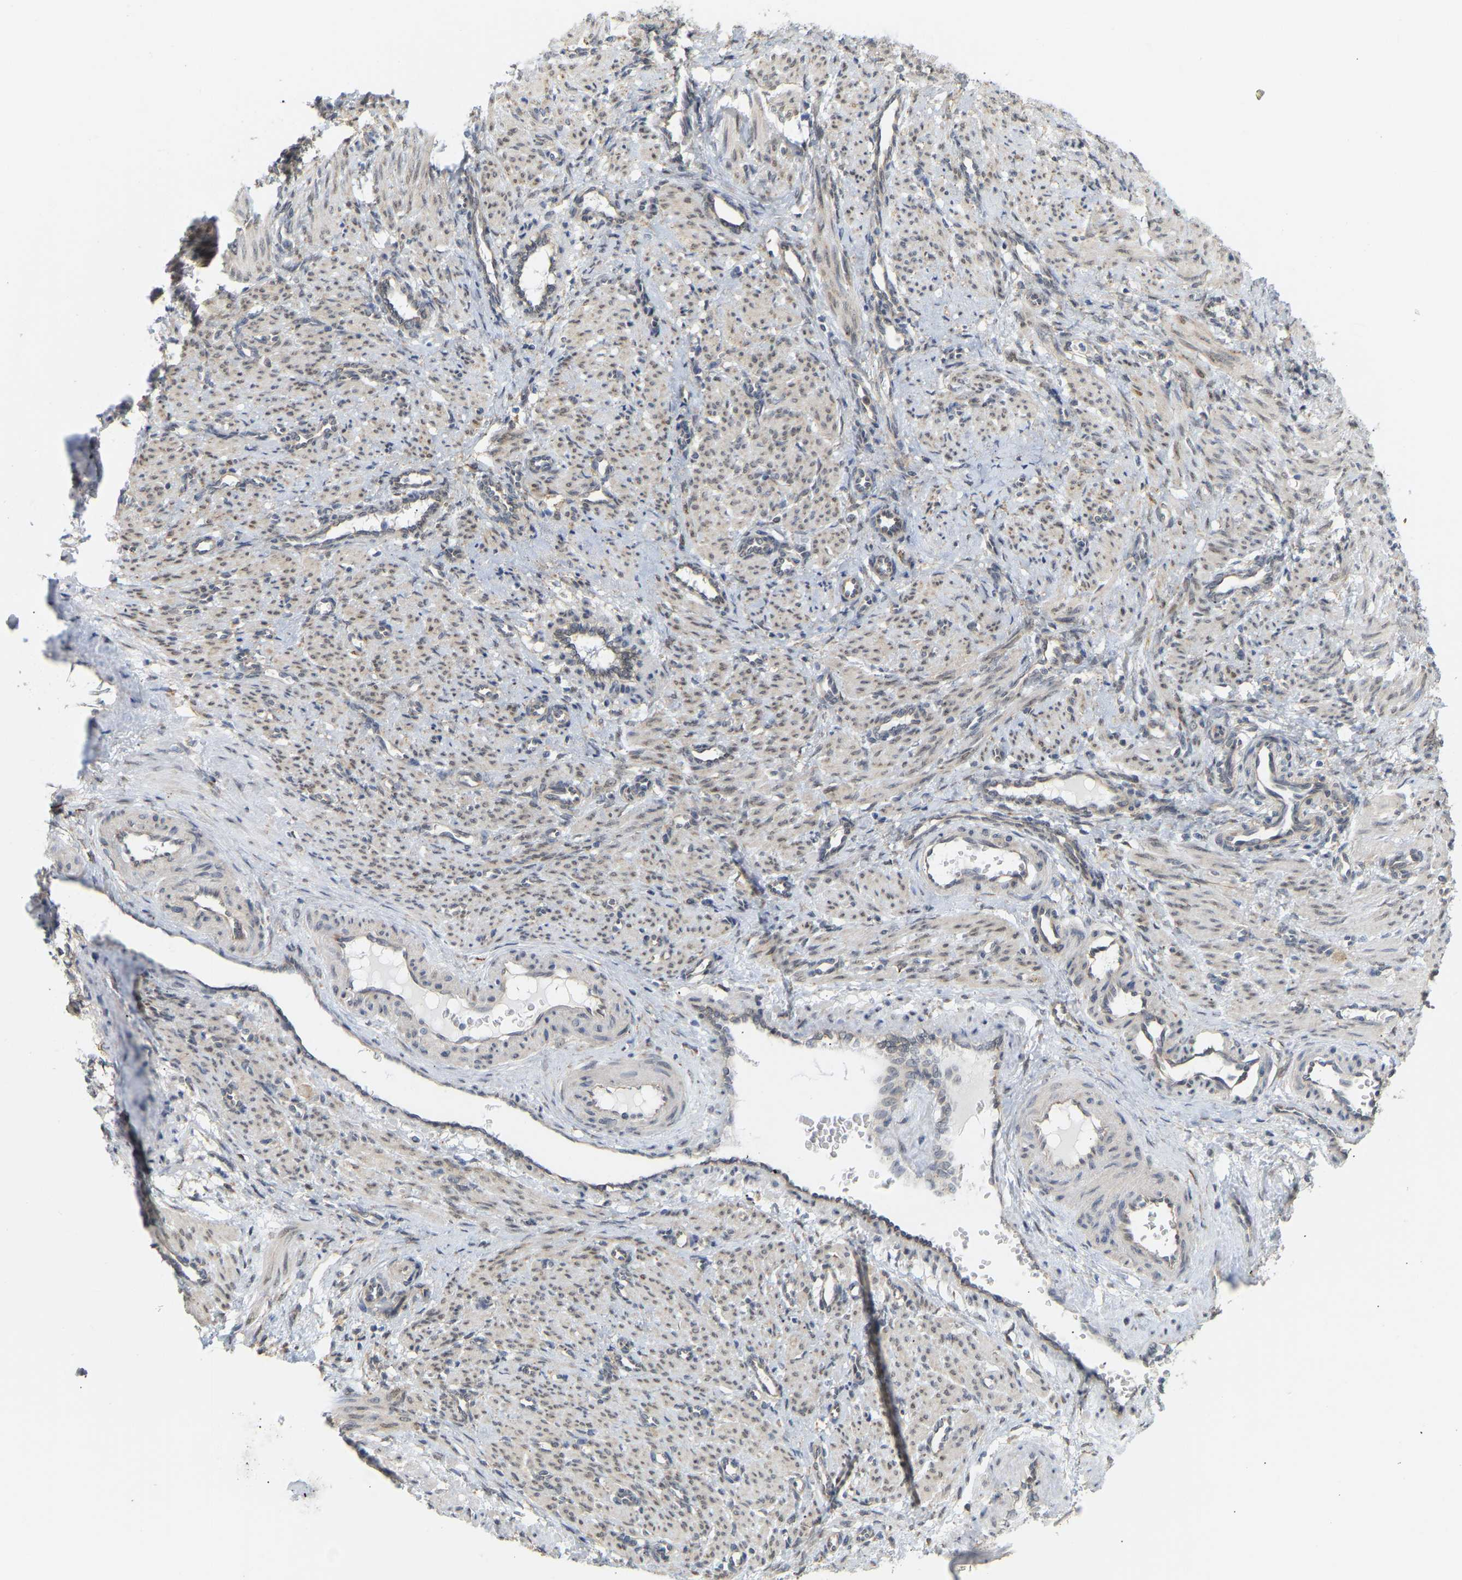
{"staining": {"intensity": "weak", "quantity": "25%-75%", "location": "cytoplasmic/membranous"}, "tissue": "smooth muscle", "cell_type": "Smooth muscle cells", "image_type": "normal", "snomed": [{"axis": "morphology", "description": "Normal tissue, NOS"}, {"axis": "topography", "description": "Endometrium"}], "caption": "This histopathology image reveals normal smooth muscle stained with immunohistochemistry to label a protein in brown. The cytoplasmic/membranous of smooth muscle cells show weak positivity for the protein. Nuclei are counter-stained blue.", "gene": "BEND3", "patient": {"sex": "female", "age": 33}}